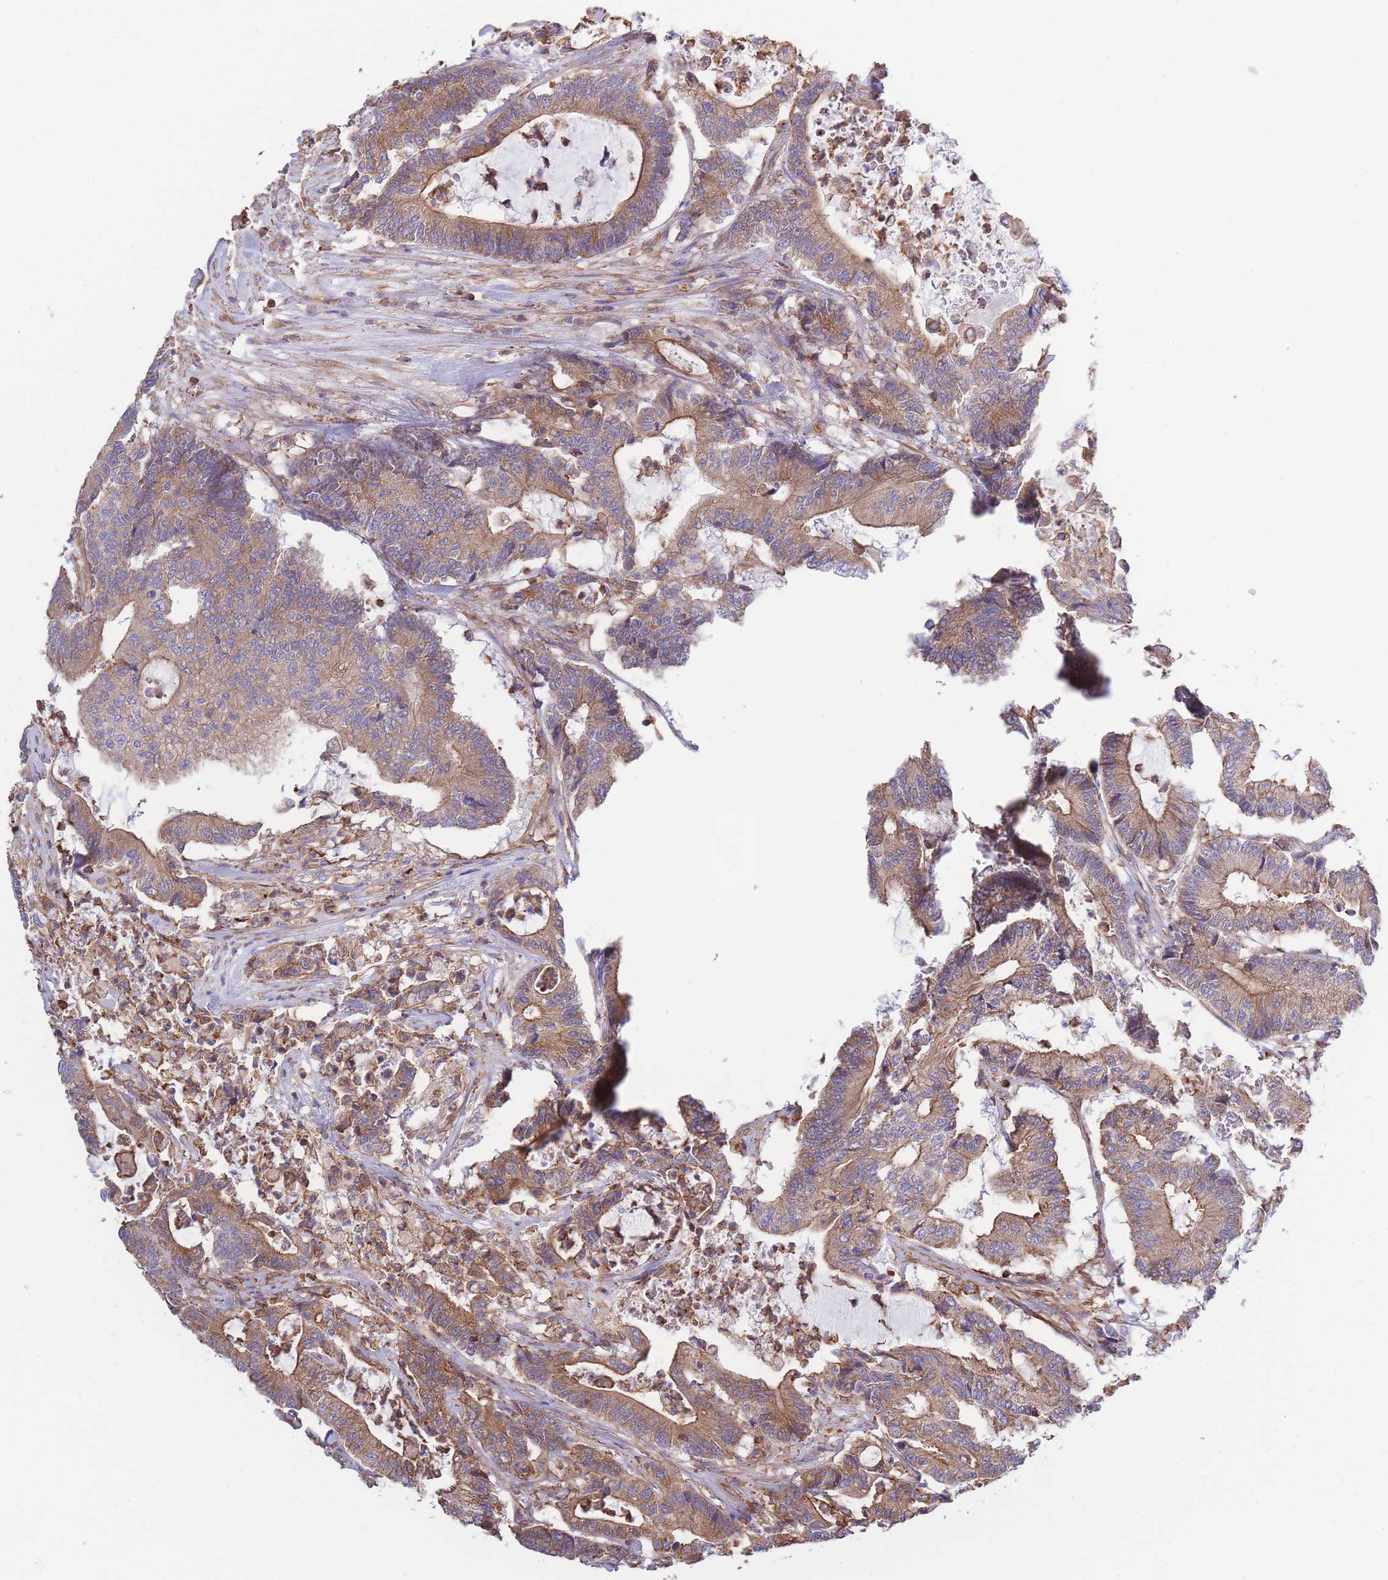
{"staining": {"intensity": "moderate", "quantity": ">75%", "location": "cytoplasmic/membranous"}, "tissue": "colorectal cancer", "cell_type": "Tumor cells", "image_type": "cancer", "snomed": [{"axis": "morphology", "description": "Adenocarcinoma, NOS"}, {"axis": "topography", "description": "Colon"}], "caption": "Colorectal cancer (adenocarcinoma) tissue displays moderate cytoplasmic/membranous positivity in approximately >75% of tumor cells (IHC, brightfield microscopy, high magnification).", "gene": "LRRN4CL", "patient": {"sex": "female", "age": 84}}